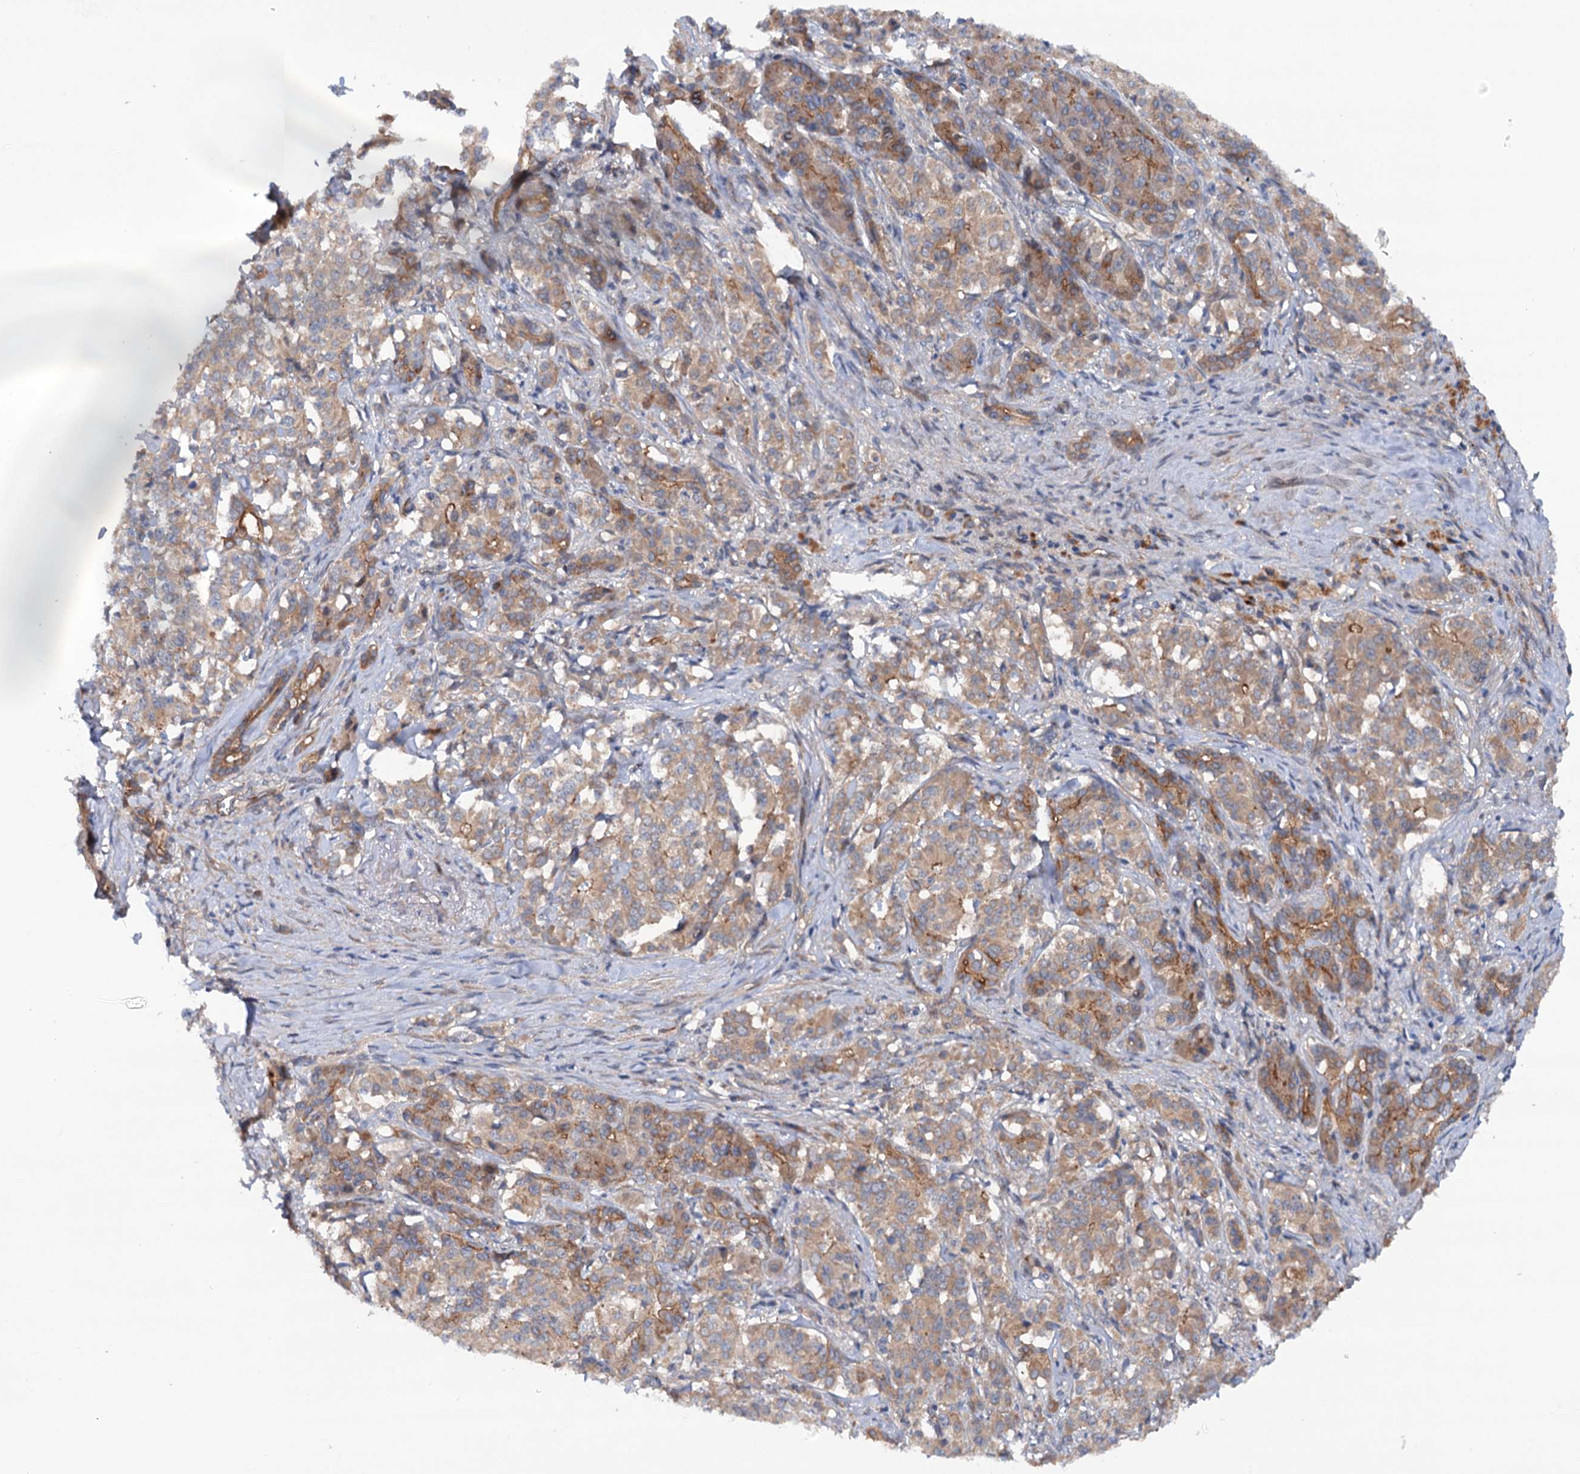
{"staining": {"intensity": "moderate", "quantity": "25%-75%", "location": "cytoplasmic/membranous"}, "tissue": "pancreatic cancer", "cell_type": "Tumor cells", "image_type": "cancer", "snomed": [{"axis": "morphology", "description": "Adenocarcinoma, NOS"}, {"axis": "topography", "description": "Pancreas"}], "caption": "Pancreatic cancer was stained to show a protein in brown. There is medium levels of moderate cytoplasmic/membranous expression in about 25%-75% of tumor cells.", "gene": "ADGRG4", "patient": {"sex": "female", "age": 74}}